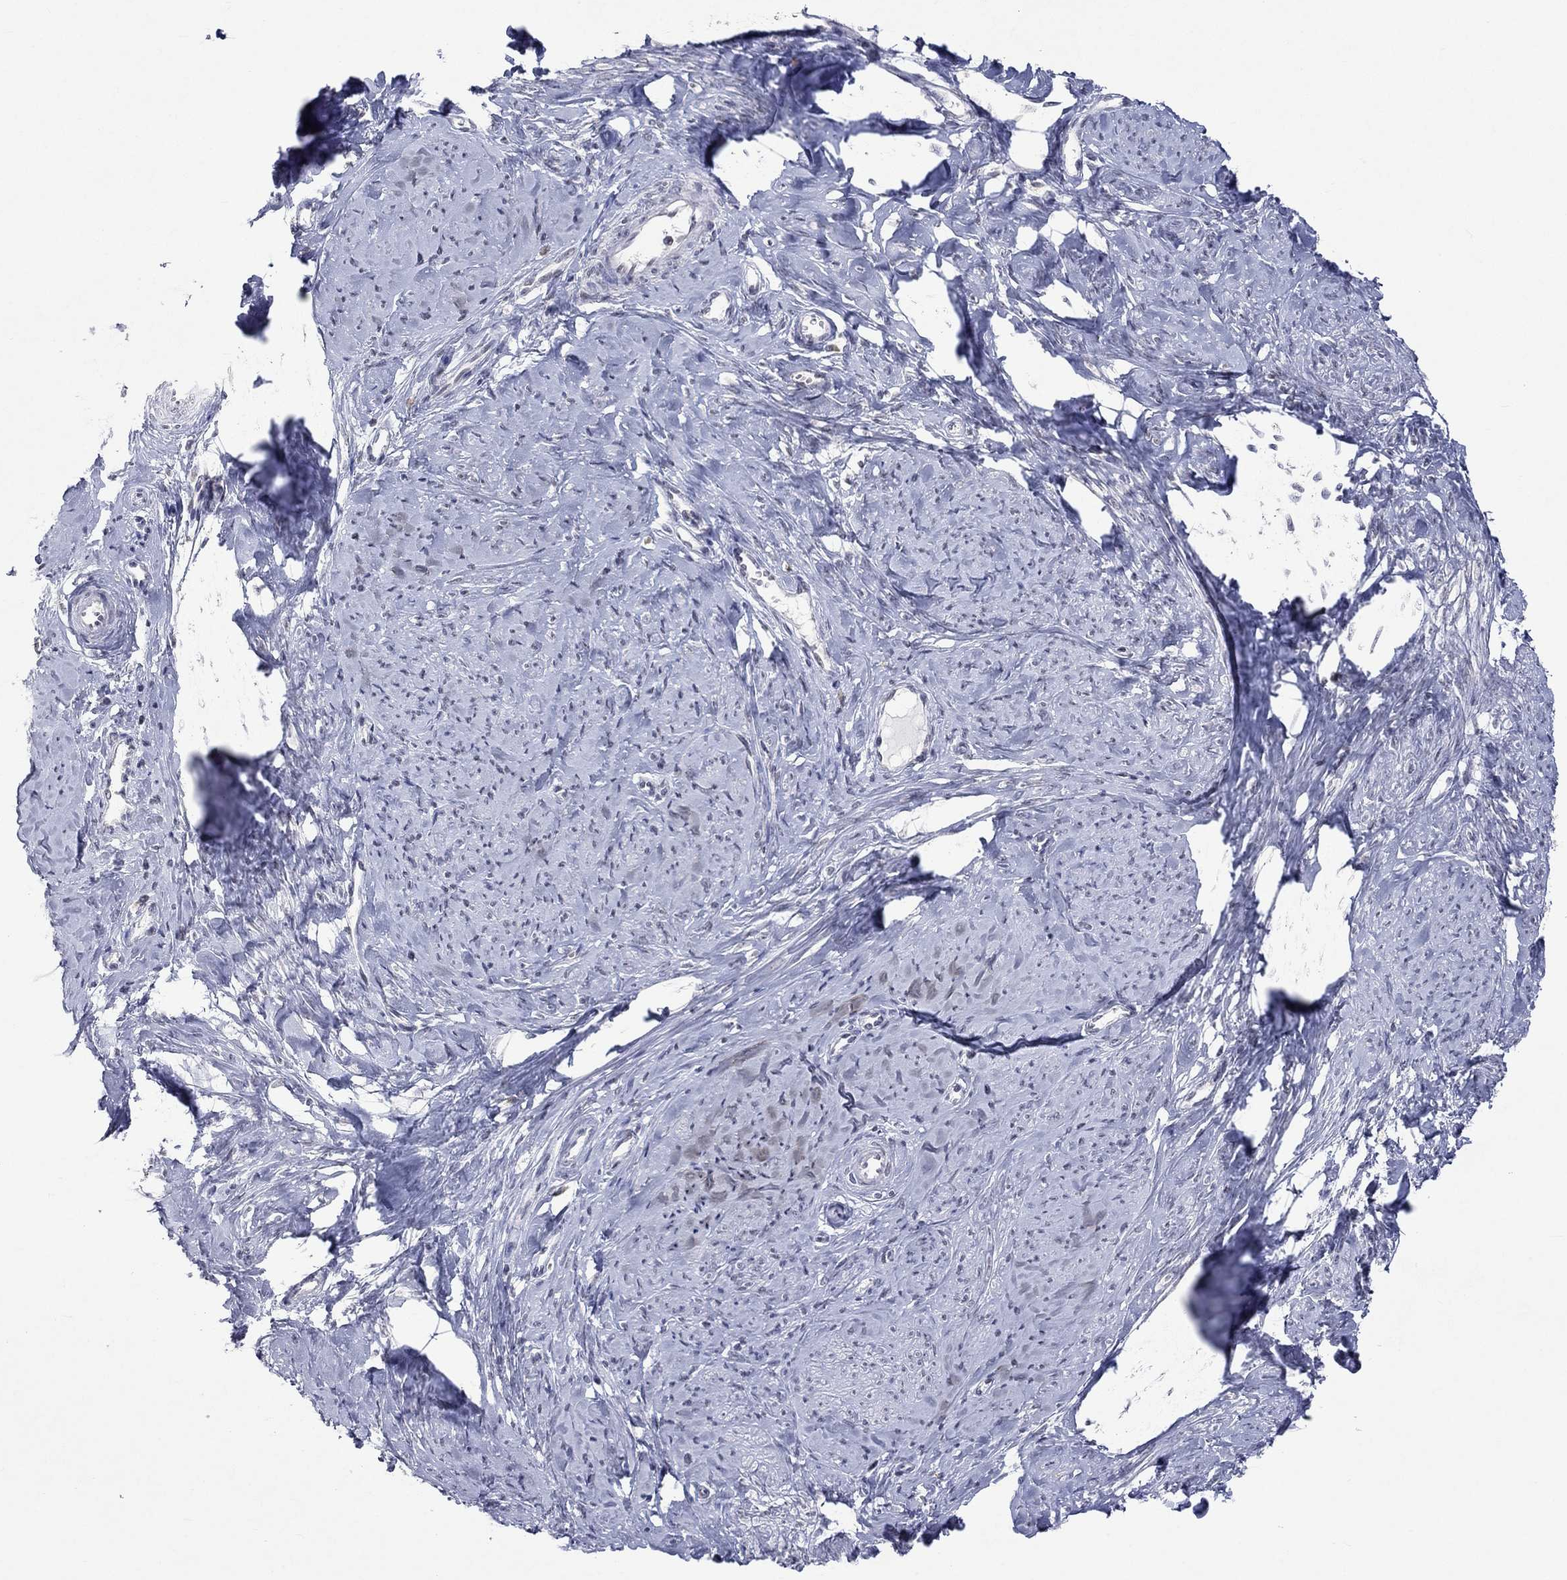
{"staining": {"intensity": "negative", "quantity": "none", "location": "none"}, "tissue": "smooth muscle", "cell_type": "Smooth muscle cells", "image_type": "normal", "snomed": [{"axis": "morphology", "description": "Normal tissue, NOS"}, {"axis": "topography", "description": "Smooth muscle"}], "caption": "High magnification brightfield microscopy of benign smooth muscle stained with DAB (3,3'-diaminobenzidine) (brown) and counterstained with hematoxylin (blue): smooth muscle cells show no significant positivity. (Brightfield microscopy of DAB immunohistochemistry (IHC) at high magnification).", "gene": "TMEM143", "patient": {"sex": "female", "age": 48}}